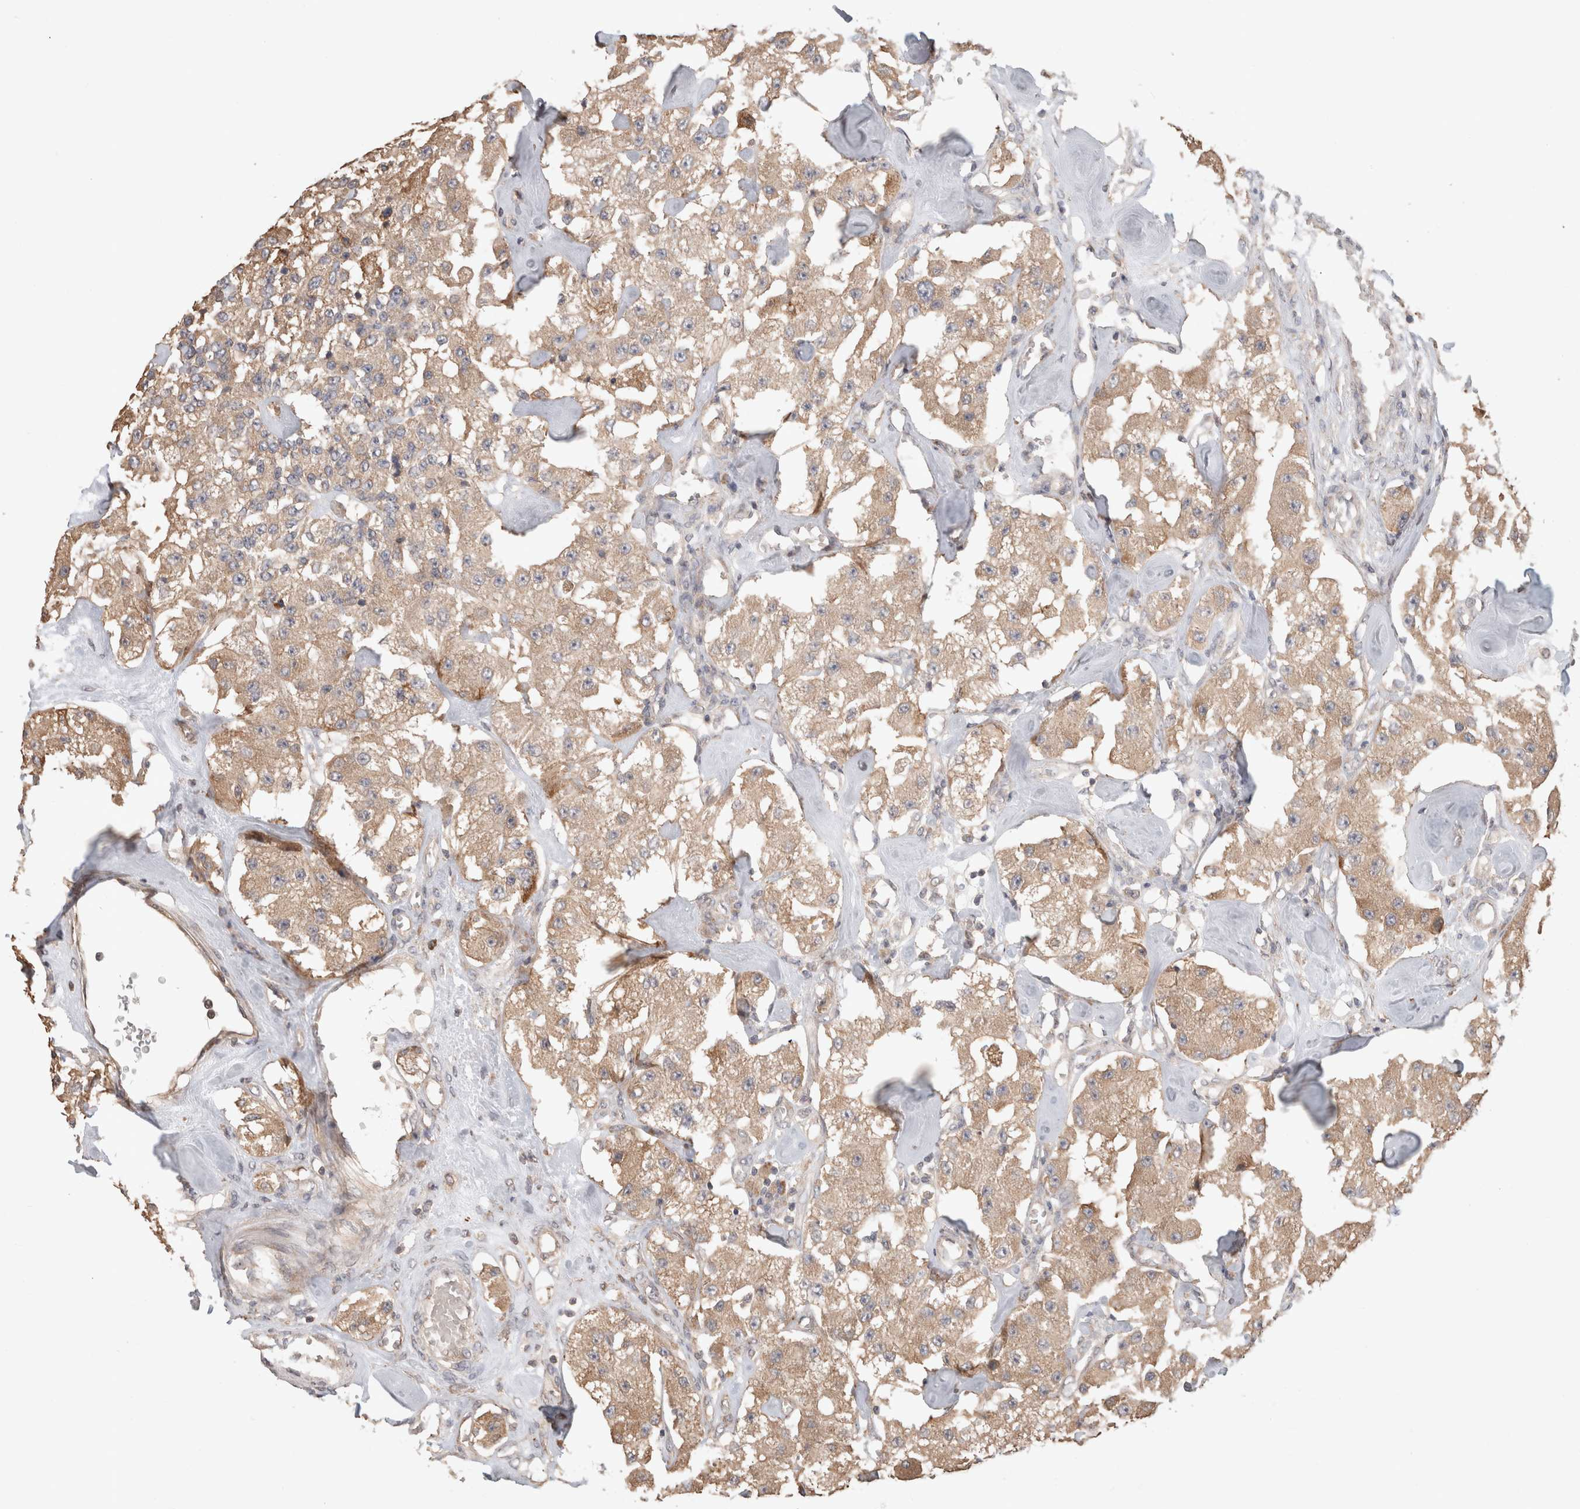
{"staining": {"intensity": "moderate", "quantity": ">75%", "location": "cytoplasmic/membranous"}, "tissue": "carcinoid", "cell_type": "Tumor cells", "image_type": "cancer", "snomed": [{"axis": "morphology", "description": "Carcinoid, malignant, NOS"}, {"axis": "topography", "description": "Pancreas"}], "caption": "Carcinoid (malignant) was stained to show a protein in brown. There is medium levels of moderate cytoplasmic/membranous positivity in about >75% of tumor cells. Immunohistochemistry stains the protein of interest in brown and the nuclei are stained blue.", "gene": "HROB", "patient": {"sex": "male", "age": 41}}